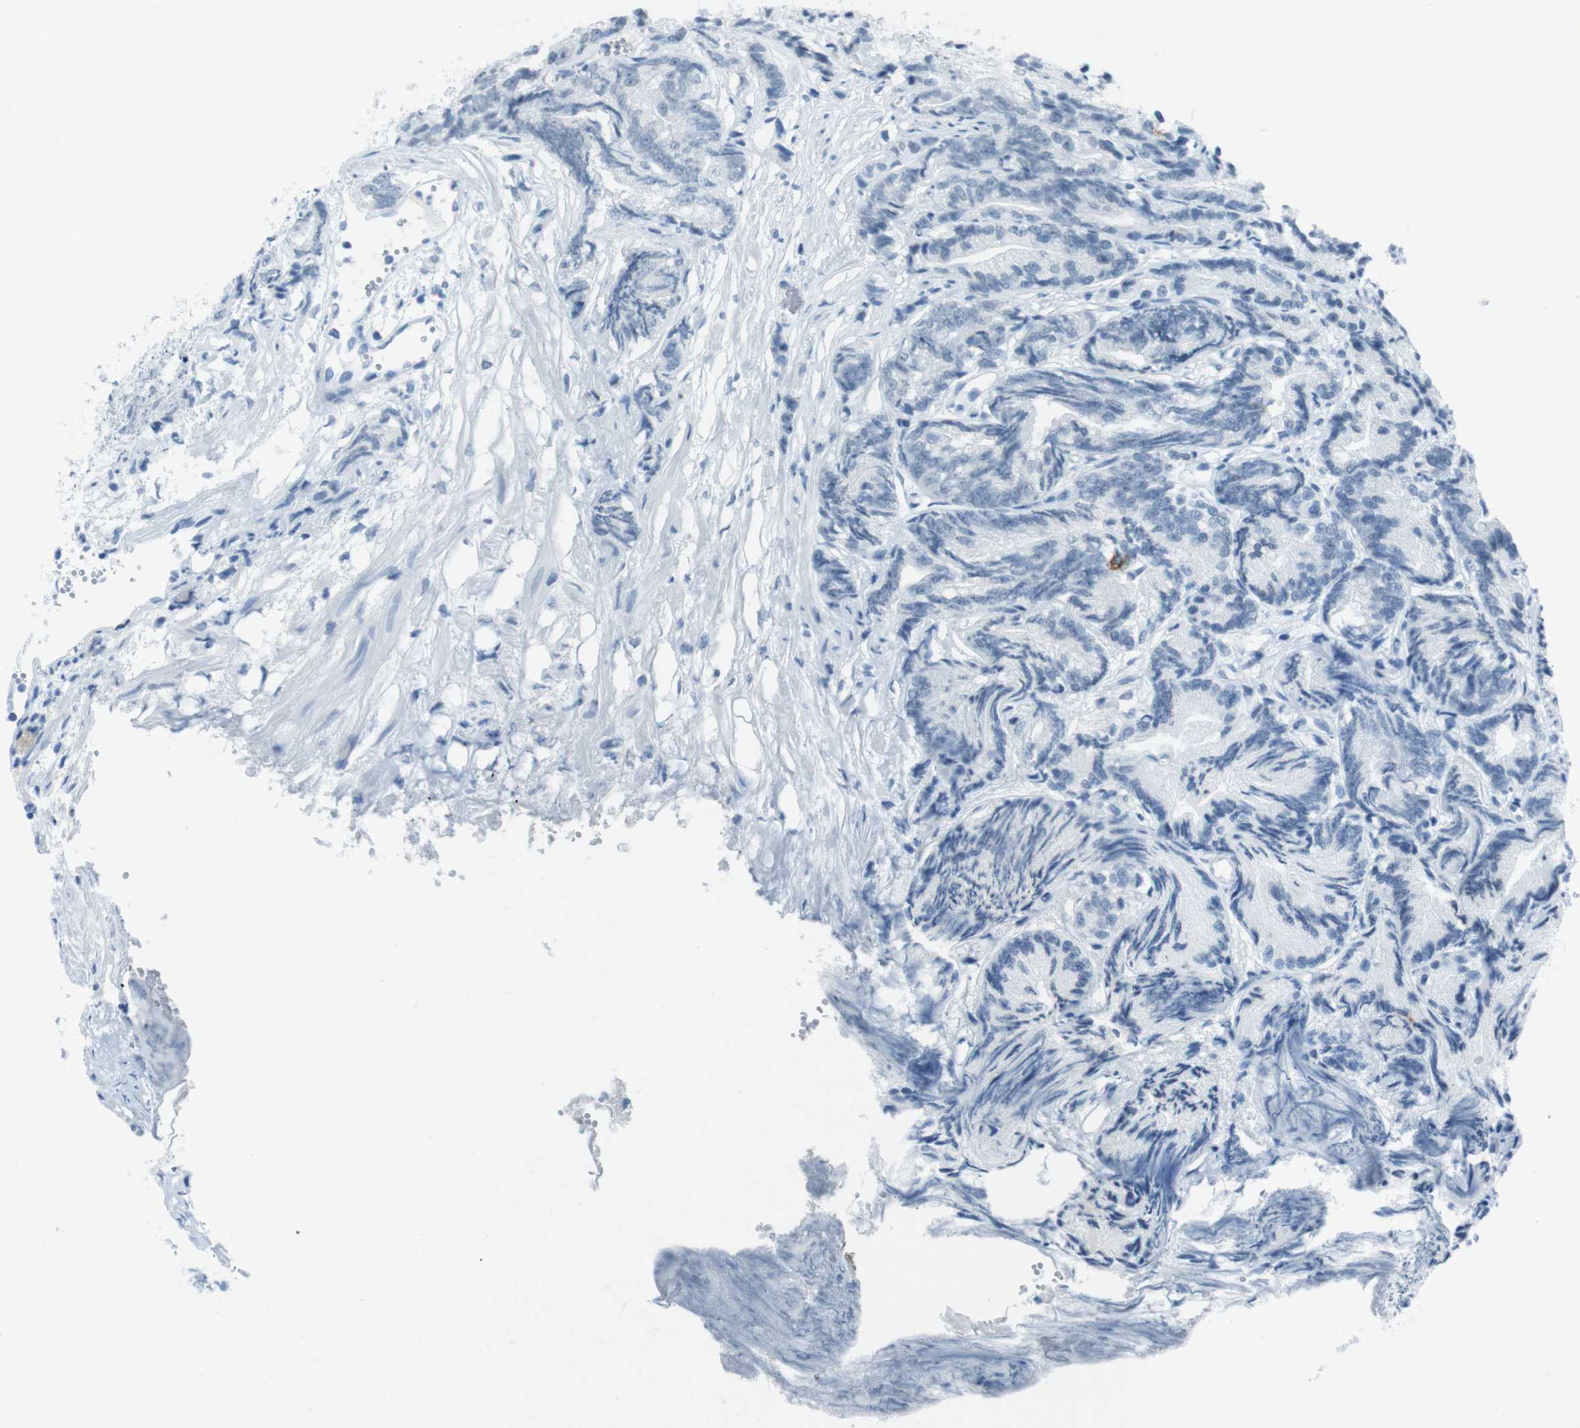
{"staining": {"intensity": "negative", "quantity": "none", "location": "none"}, "tissue": "prostate cancer", "cell_type": "Tumor cells", "image_type": "cancer", "snomed": [{"axis": "morphology", "description": "Adenocarcinoma, Low grade"}, {"axis": "topography", "description": "Prostate"}], "caption": "A high-resolution photomicrograph shows IHC staining of prostate adenocarcinoma (low-grade), which displays no significant expression in tumor cells. (Immunohistochemistry, brightfield microscopy, high magnification).", "gene": "TMEM207", "patient": {"sex": "male", "age": 89}}